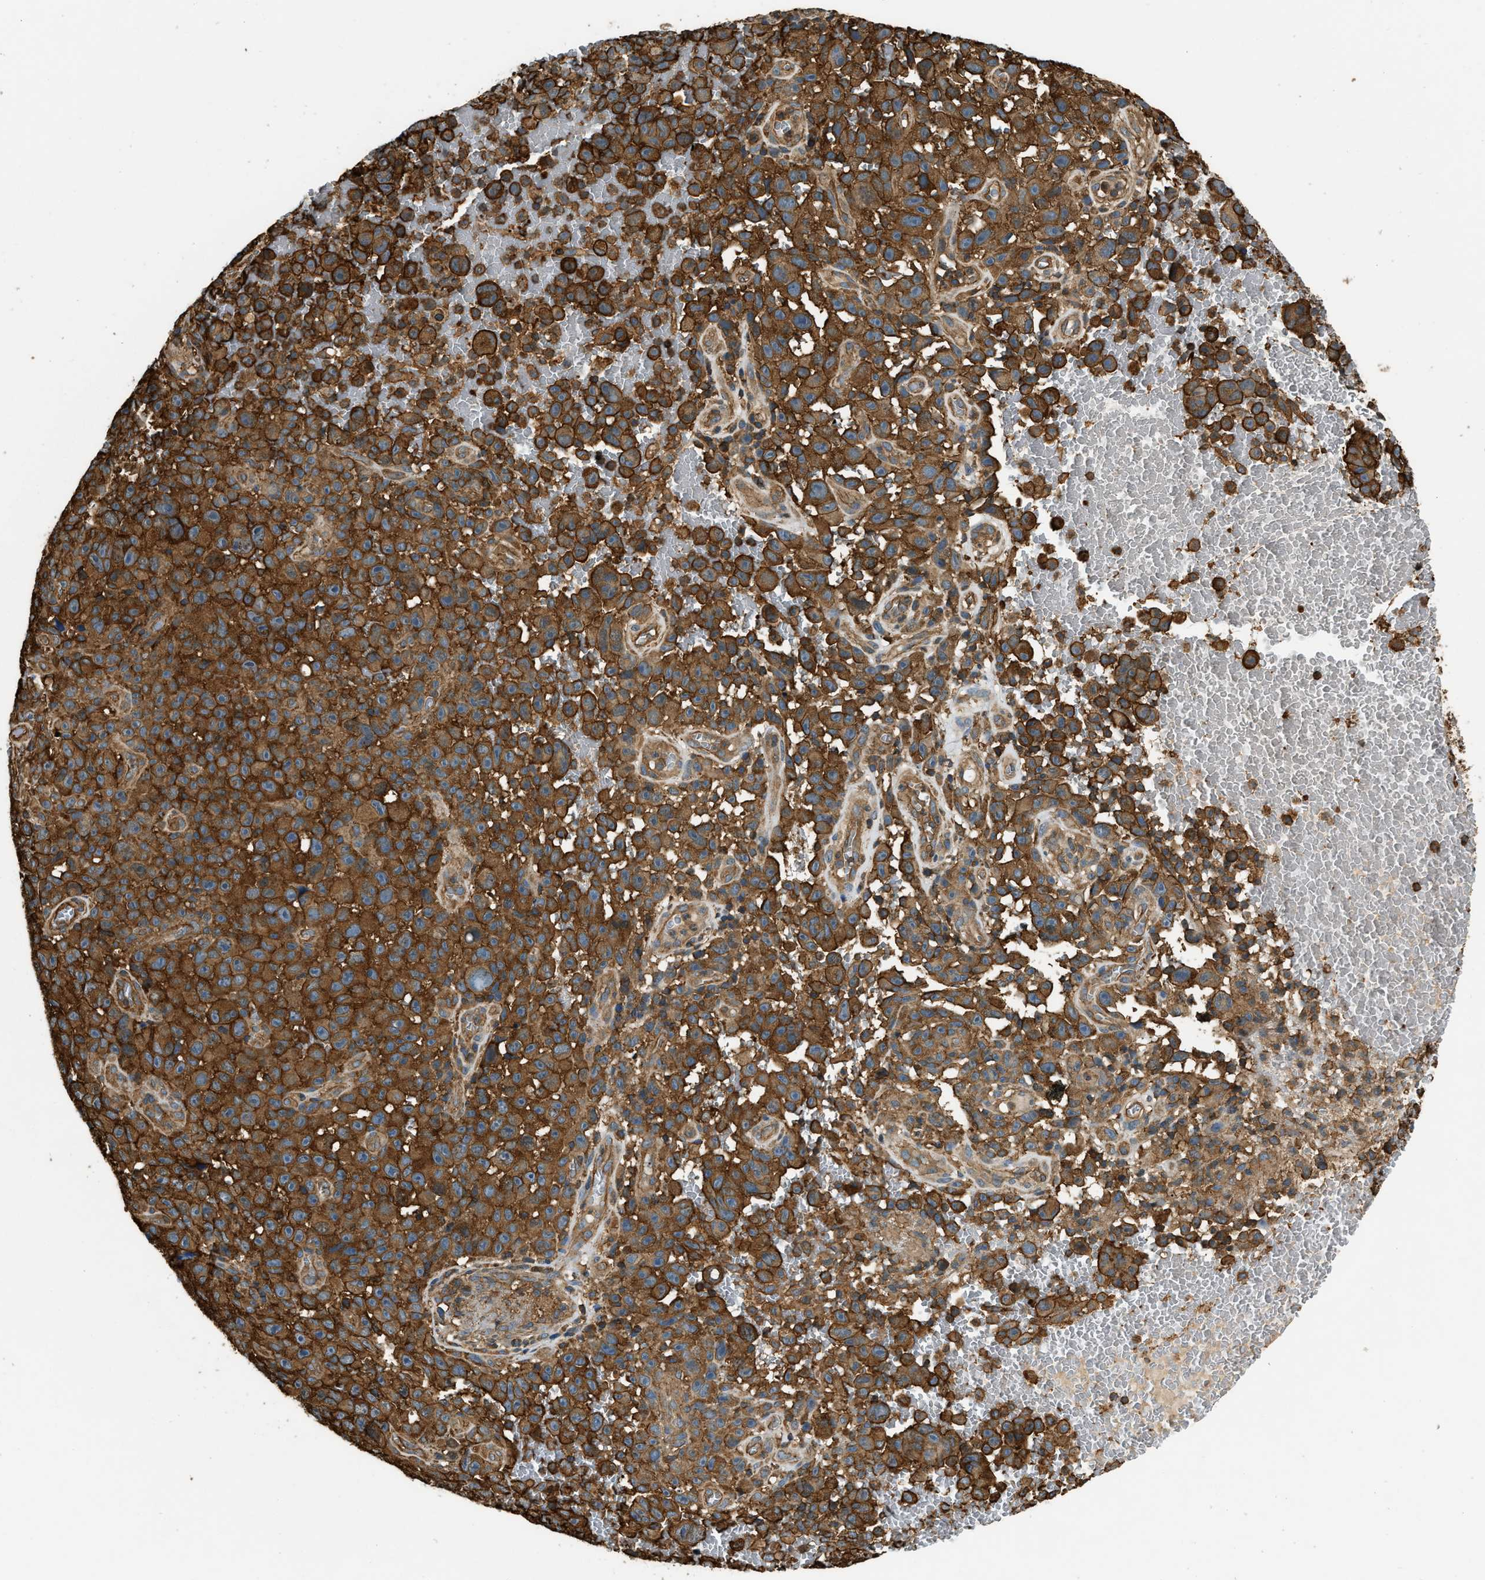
{"staining": {"intensity": "strong", "quantity": ">75%", "location": "cytoplasmic/membranous"}, "tissue": "melanoma", "cell_type": "Tumor cells", "image_type": "cancer", "snomed": [{"axis": "morphology", "description": "Malignant melanoma, NOS"}, {"axis": "topography", "description": "Skin"}], "caption": "Immunohistochemistry (DAB) staining of melanoma reveals strong cytoplasmic/membranous protein expression in about >75% of tumor cells.", "gene": "YARS1", "patient": {"sex": "female", "age": 82}}